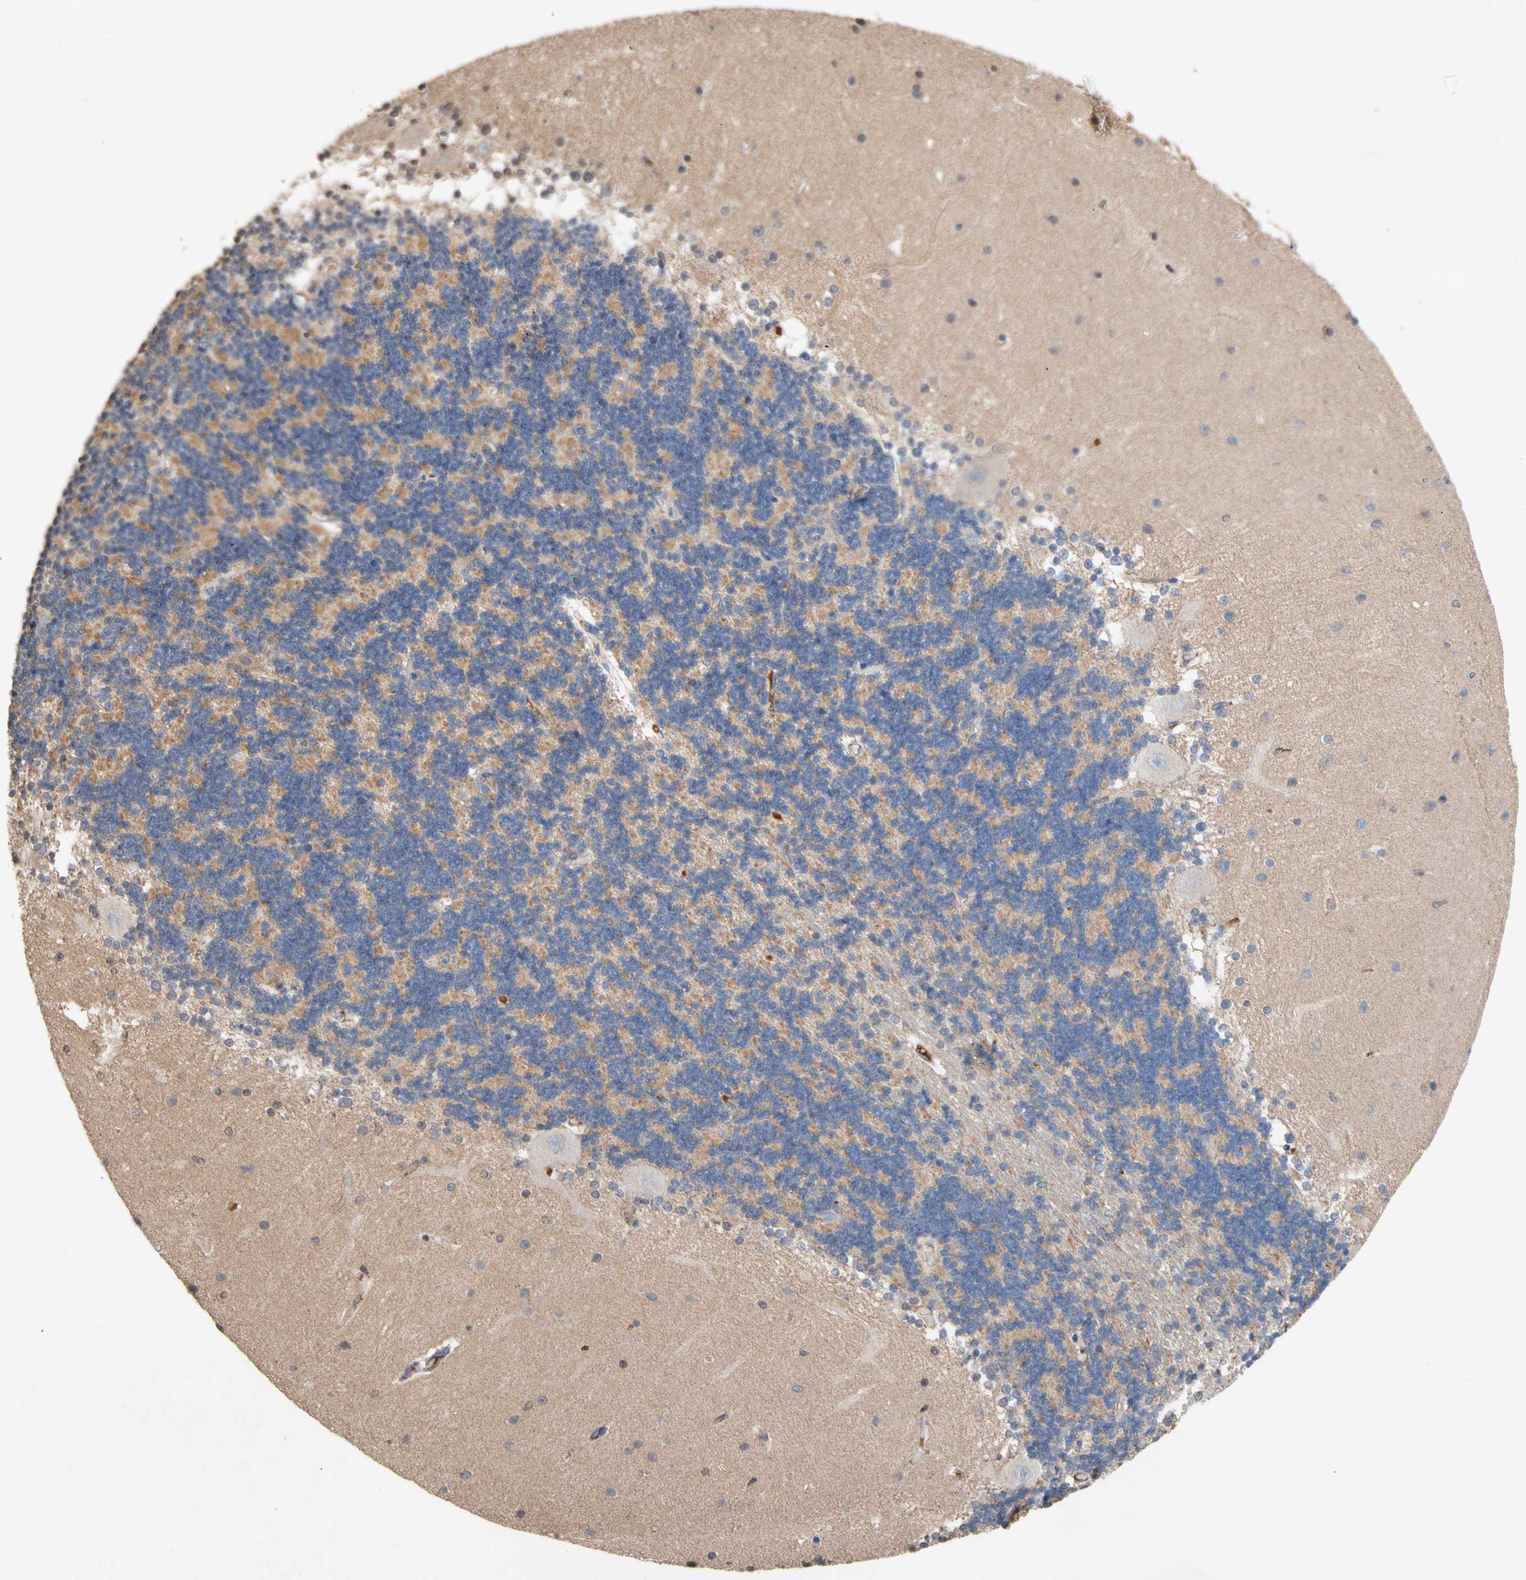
{"staining": {"intensity": "moderate", "quantity": "25%-75%", "location": "cytoplasmic/membranous"}, "tissue": "cerebellum", "cell_type": "Cells in granular layer", "image_type": "normal", "snomed": [{"axis": "morphology", "description": "Normal tissue, NOS"}, {"axis": "topography", "description": "Cerebellum"}], "caption": "Human cerebellum stained for a protein (brown) shows moderate cytoplasmic/membranous positive positivity in about 25%-75% of cells in granular layer.", "gene": "NECTIN3", "patient": {"sex": "female", "age": 54}}